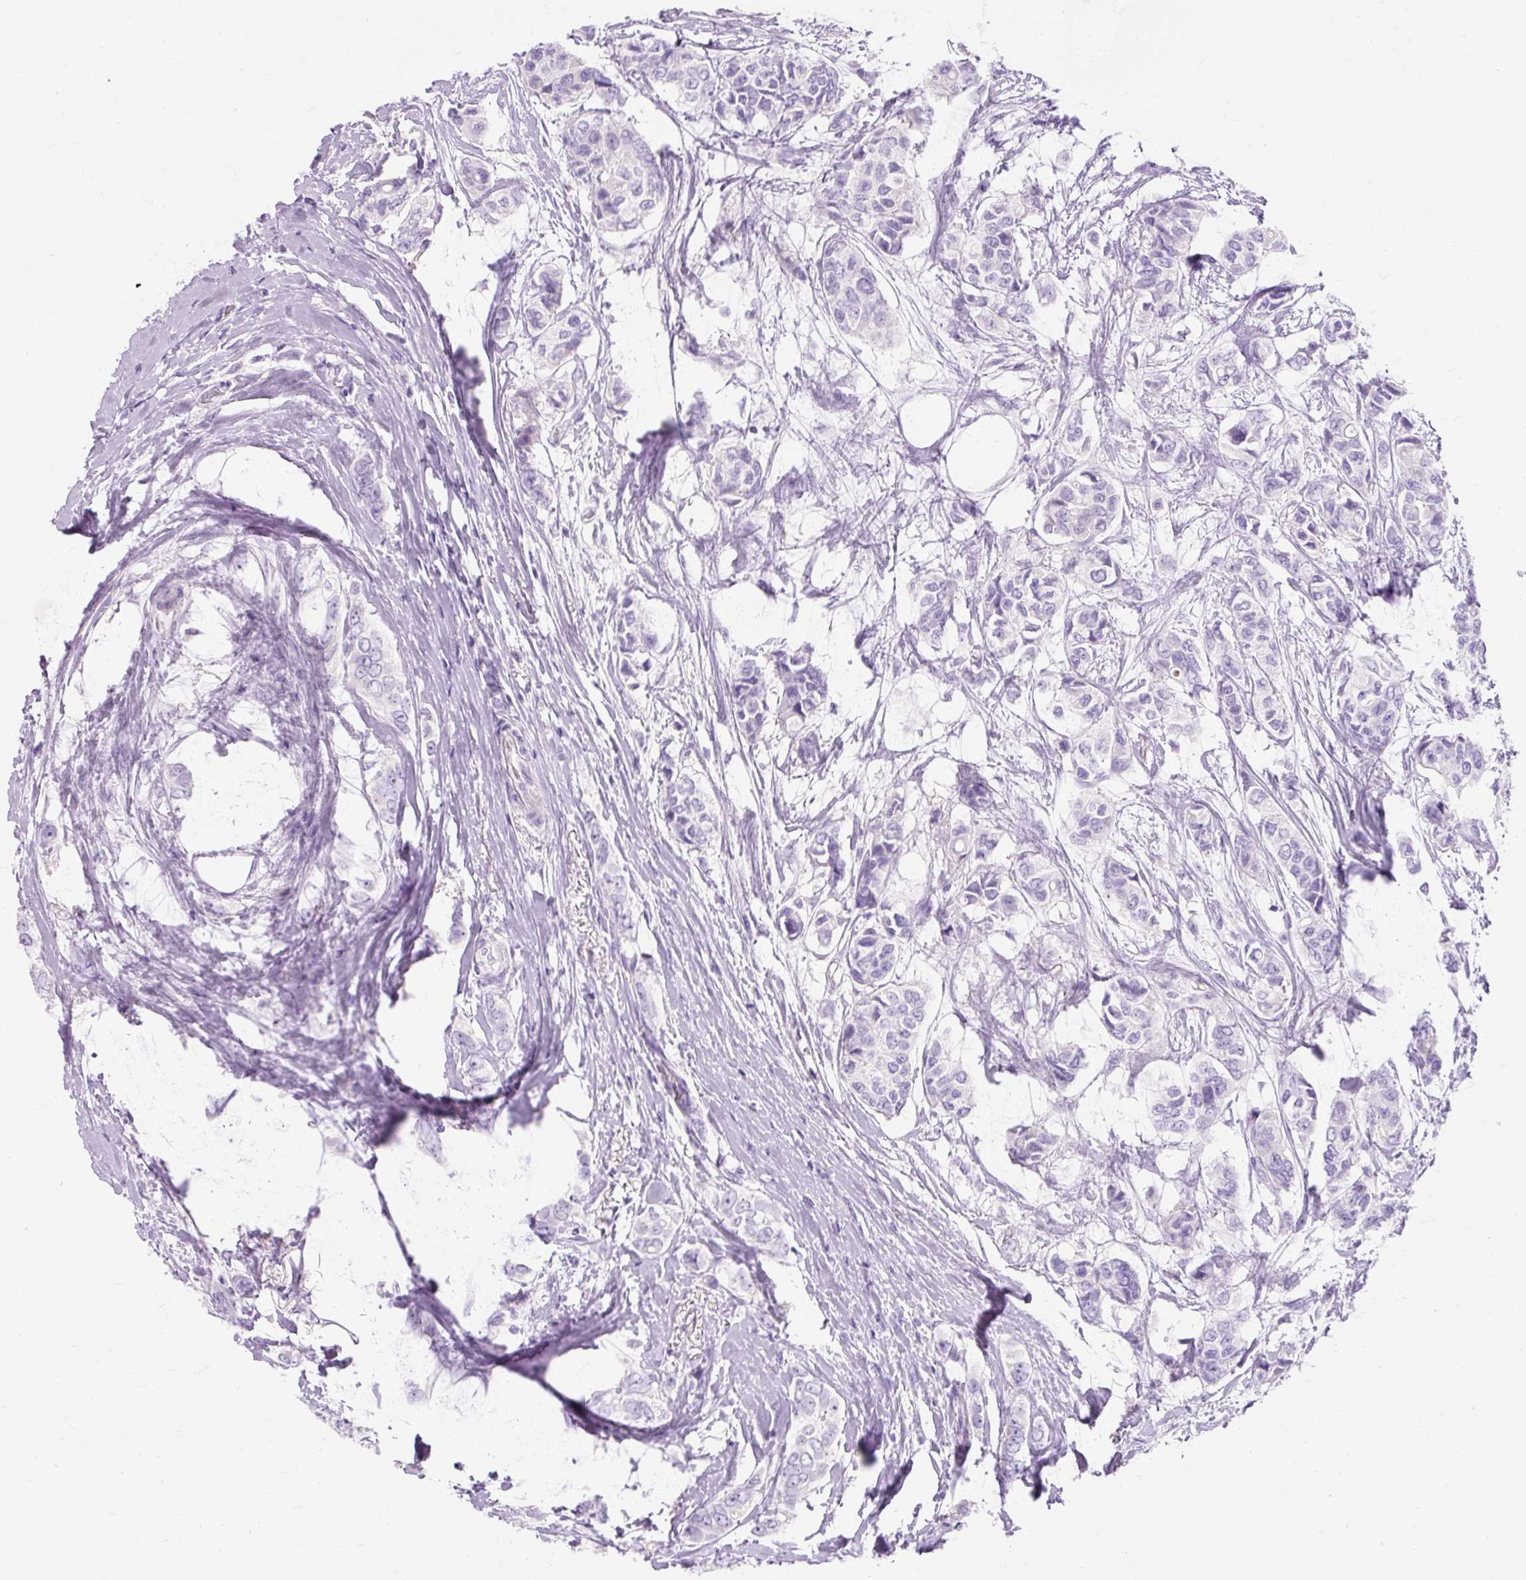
{"staining": {"intensity": "negative", "quantity": "none", "location": "none"}, "tissue": "breast cancer", "cell_type": "Tumor cells", "image_type": "cancer", "snomed": [{"axis": "morphology", "description": "Lobular carcinoma"}, {"axis": "topography", "description": "Breast"}], "caption": "There is no significant positivity in tumor cells of breast cancer (lobular carcinoma).", "gene": "CLDN25", "patient": {"sex": "female", "age": 51}}